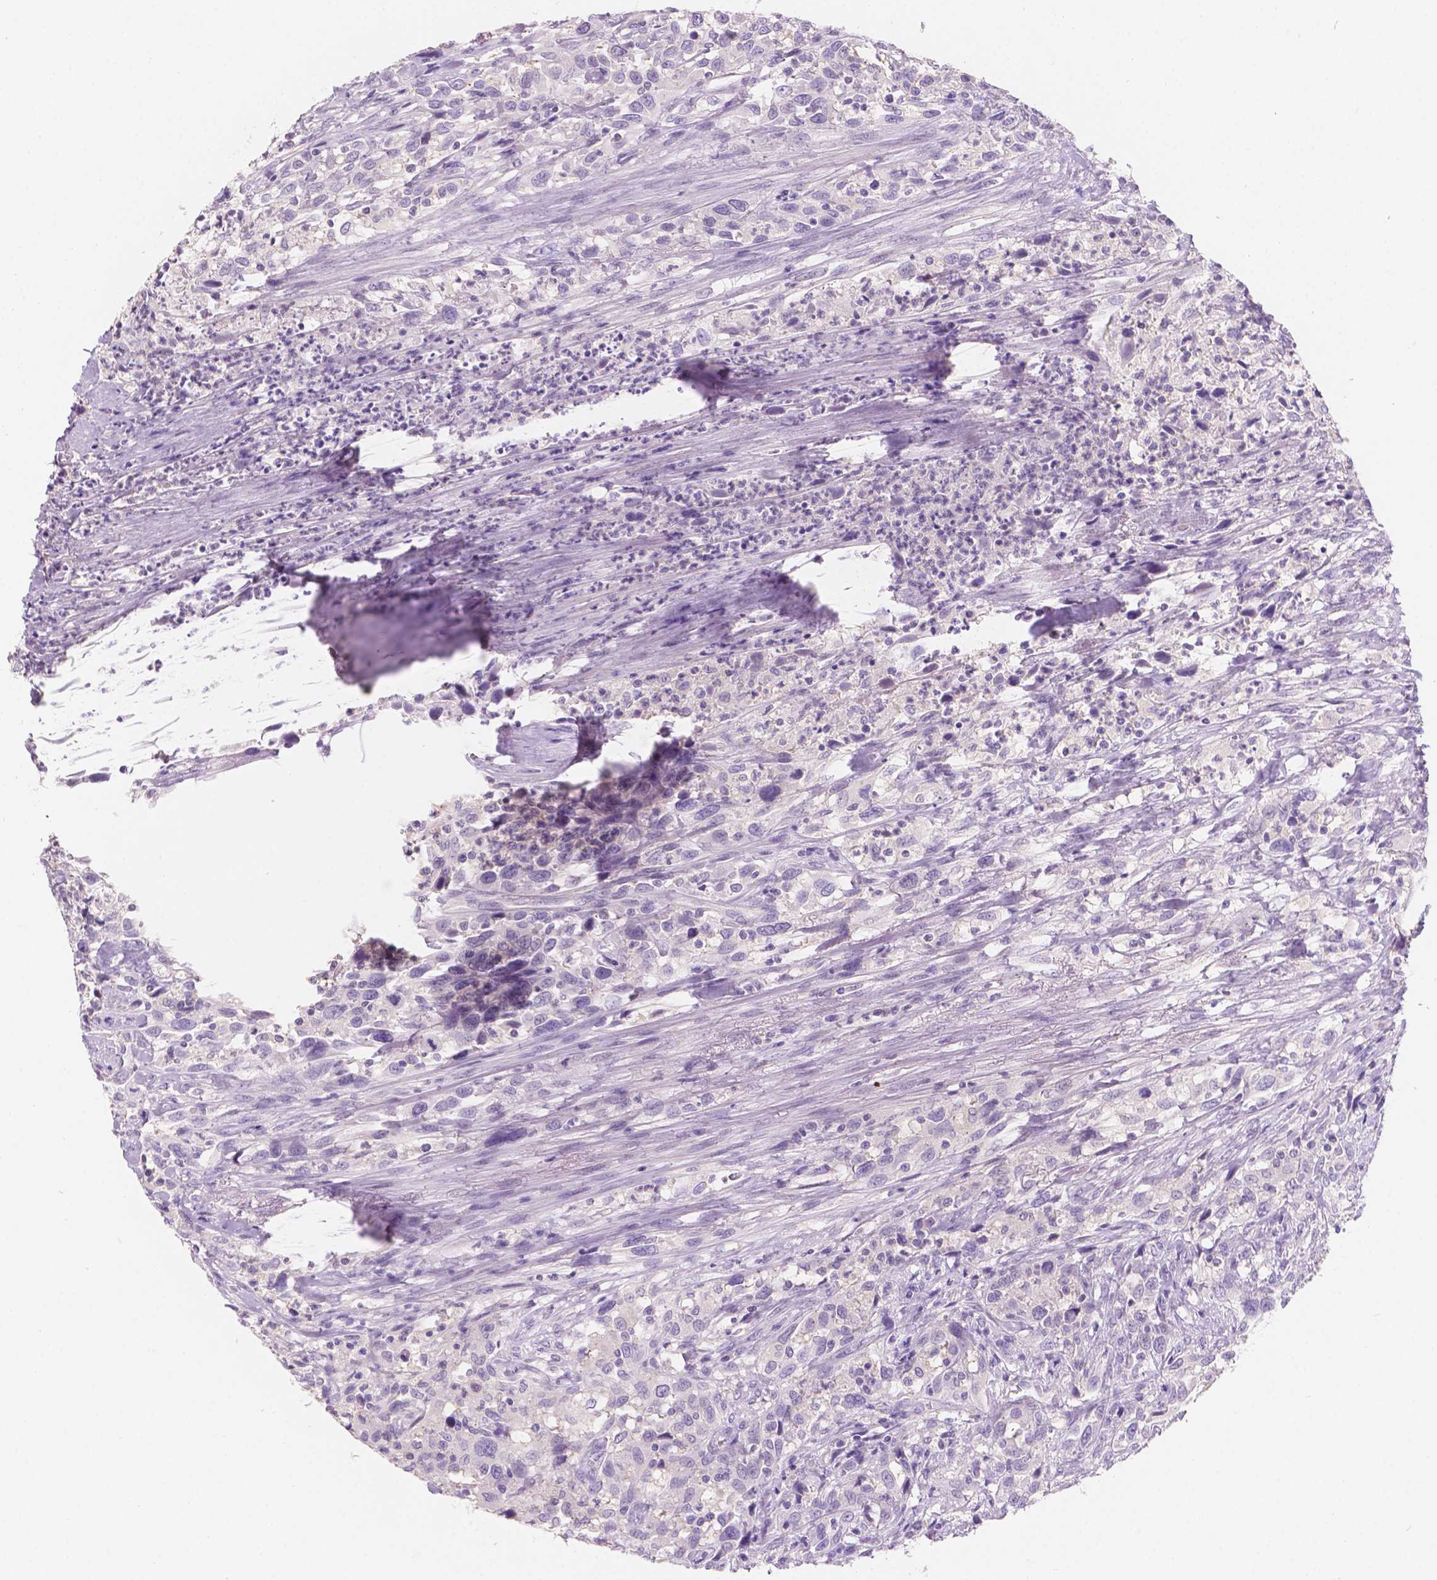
{"staining": {"intensity": "negative", "quantity": "none", "location": "none"}, "tissue": "urothelial cancer", "cell_type": "Tumor cells", "image_type": "cancer", "snomed": [{"axis": "morphology", "description": "Urothelial carcinoma, NOS"}, {"axis": "morphology", "description": "Urothelial carcinoma, High grade"}, {"axis": "topography", "description": "Urinary bladder"}], "caption": "There is no significant staining in tumor cells of transitional cell carcinoma. Brightfield microscopy of immunohistochemistry (IHC) stained with DAB (brown) and hematoxylin (blue), captured at high magnification.", "gene": "SBSN", "patient": {"sex": "female", "age": 64}}